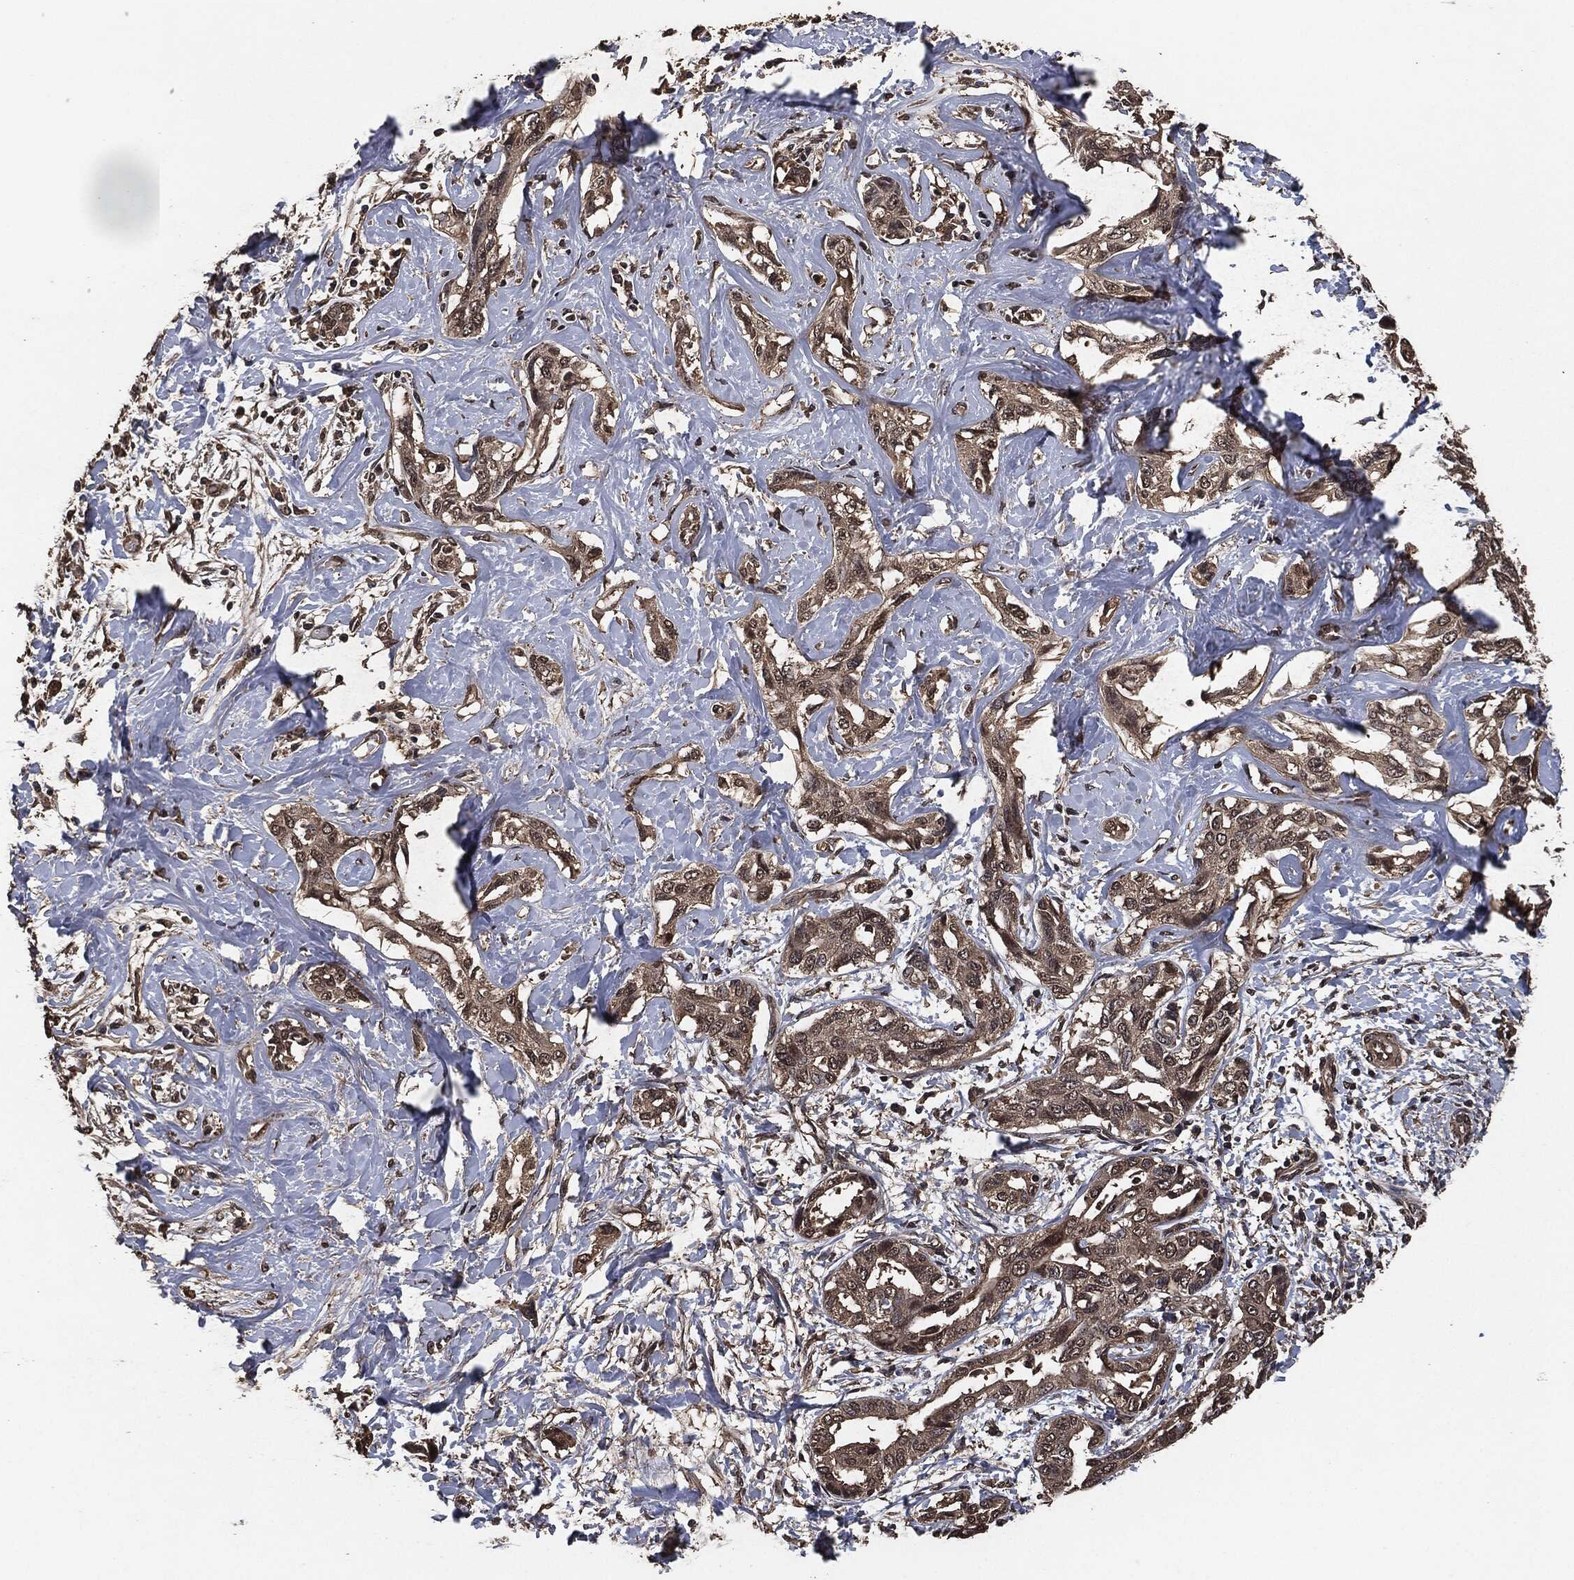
{"staining": {"intensity": "weak", "quantity": "25%-75%", "location": "cytoplasmic/membranous"}, "tissue": "liver cancer", "cell_type": "Tumor cells", "image_type": "cancer", "snomed": [{"axis": "morphology", "description": "Cholangiocarcinoma"}, {"axis": "topography", "description": "Liver"}], "caption": "Protein staining exhibits weak cytoplasmic/membranous expression in about 25%-75% of tumor cells in liver cancer (cholangiocarcinoma). Nuclei are stained in blue.", "gene": "AKT1S1", "patient": {"sex": "male", "age": 59}}